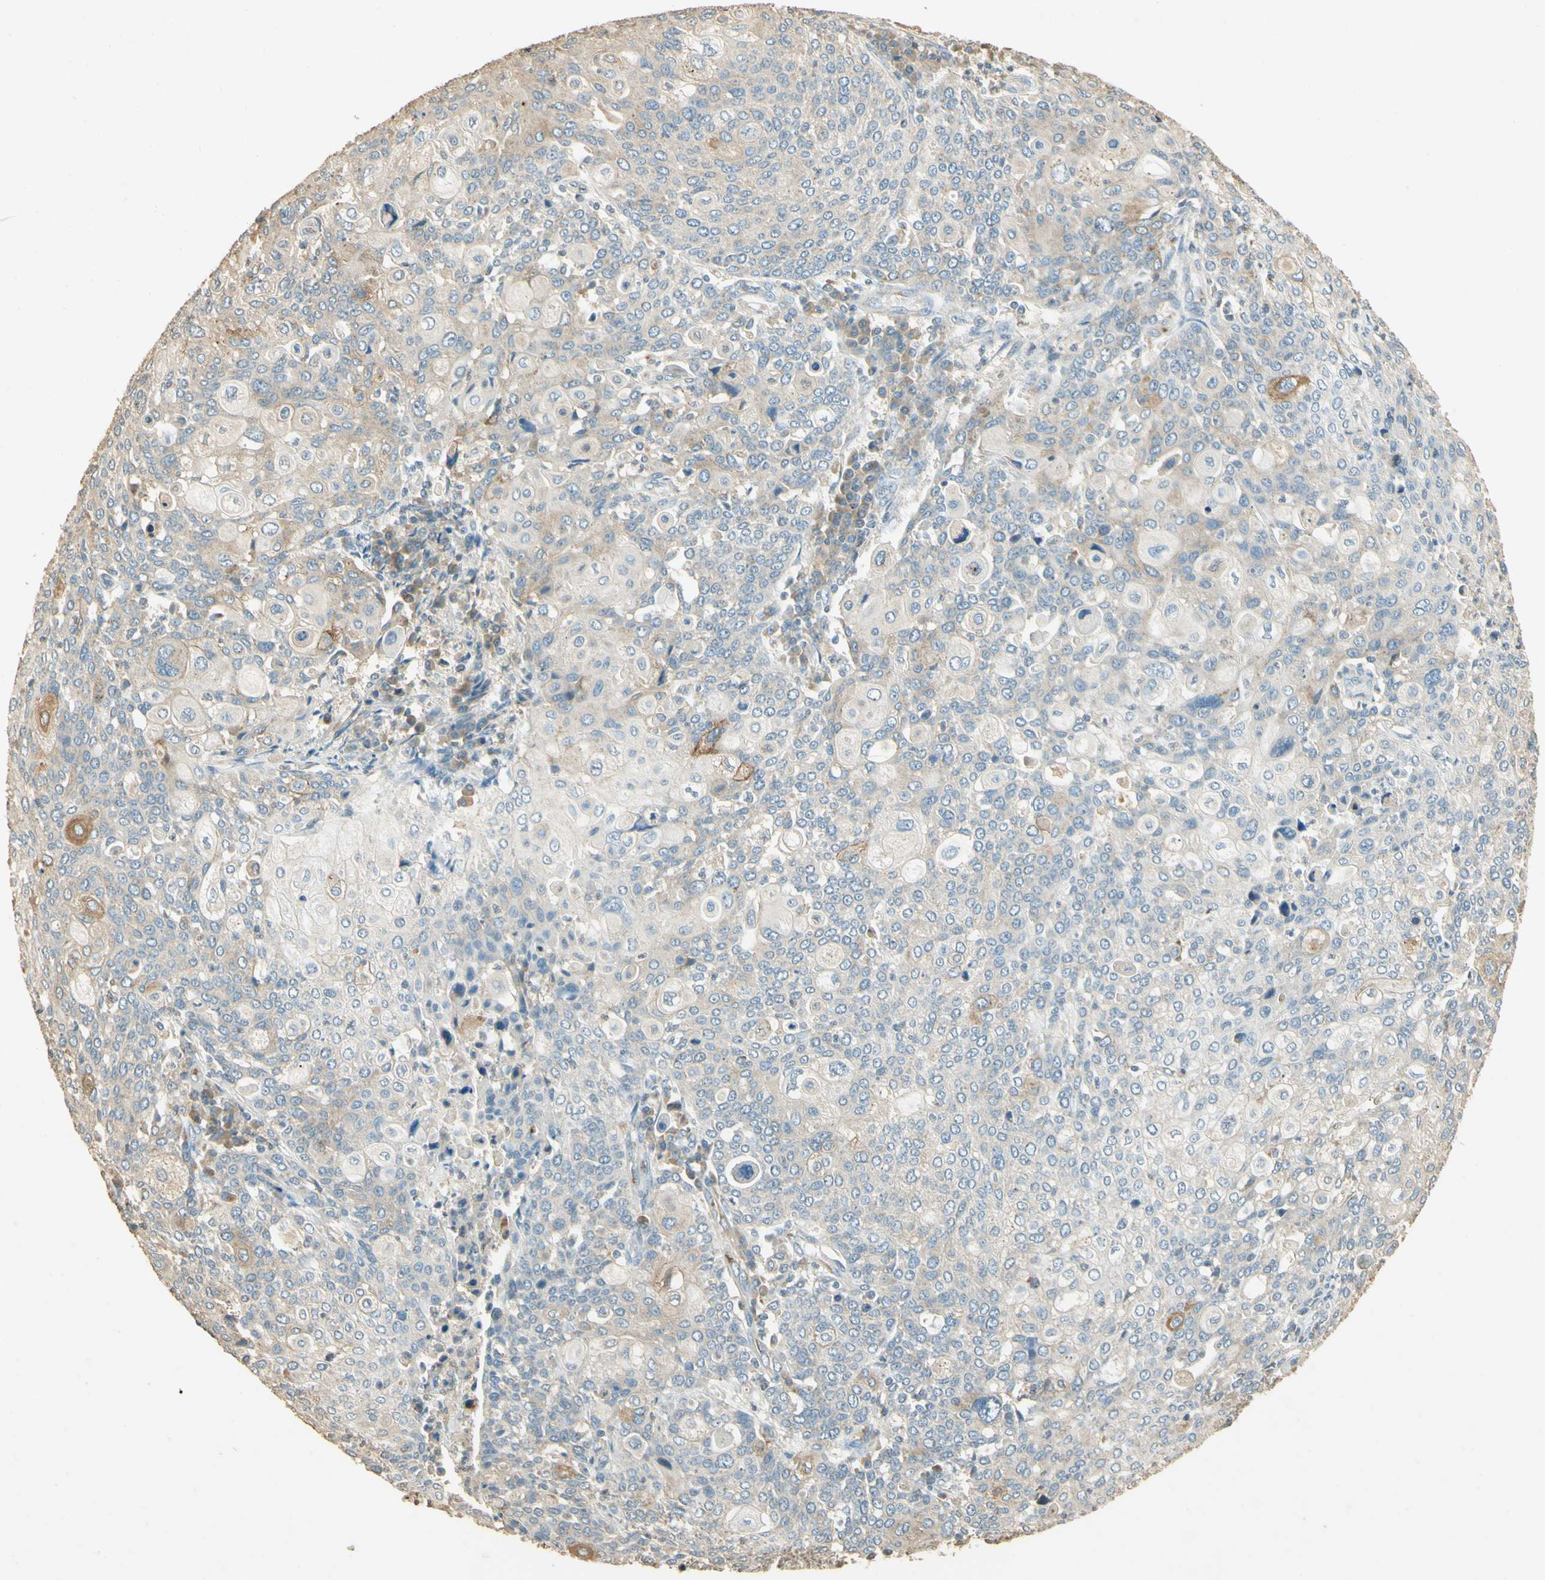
{"staining": {"intensity": "weak", "quantity": "25%-75%", "location": "cytoplasmic/membranous"}, "tissue": "cervical cancer", "cell_type": "Tumor cells", "image_type": "cancer", "snomed": [{"axis": "morphology", "description": "Squamous cell carcinoma, NOS"}, {"axis": "topography", "description": "Cervix"}], "caption": "Cervical cancer (squamous cell carcinoma) was stained to show a protein in brown. There is low levels of weak cytoplasmic/membranous staining in approximately 25%-75% of tumor cells. The protein is stained brown, and the nuclei are stained in blue (DAB IHC with brightfield microscopy, high magnification).", "gene": "UXS1", "patient": {"sex": "female", "age": 40}}